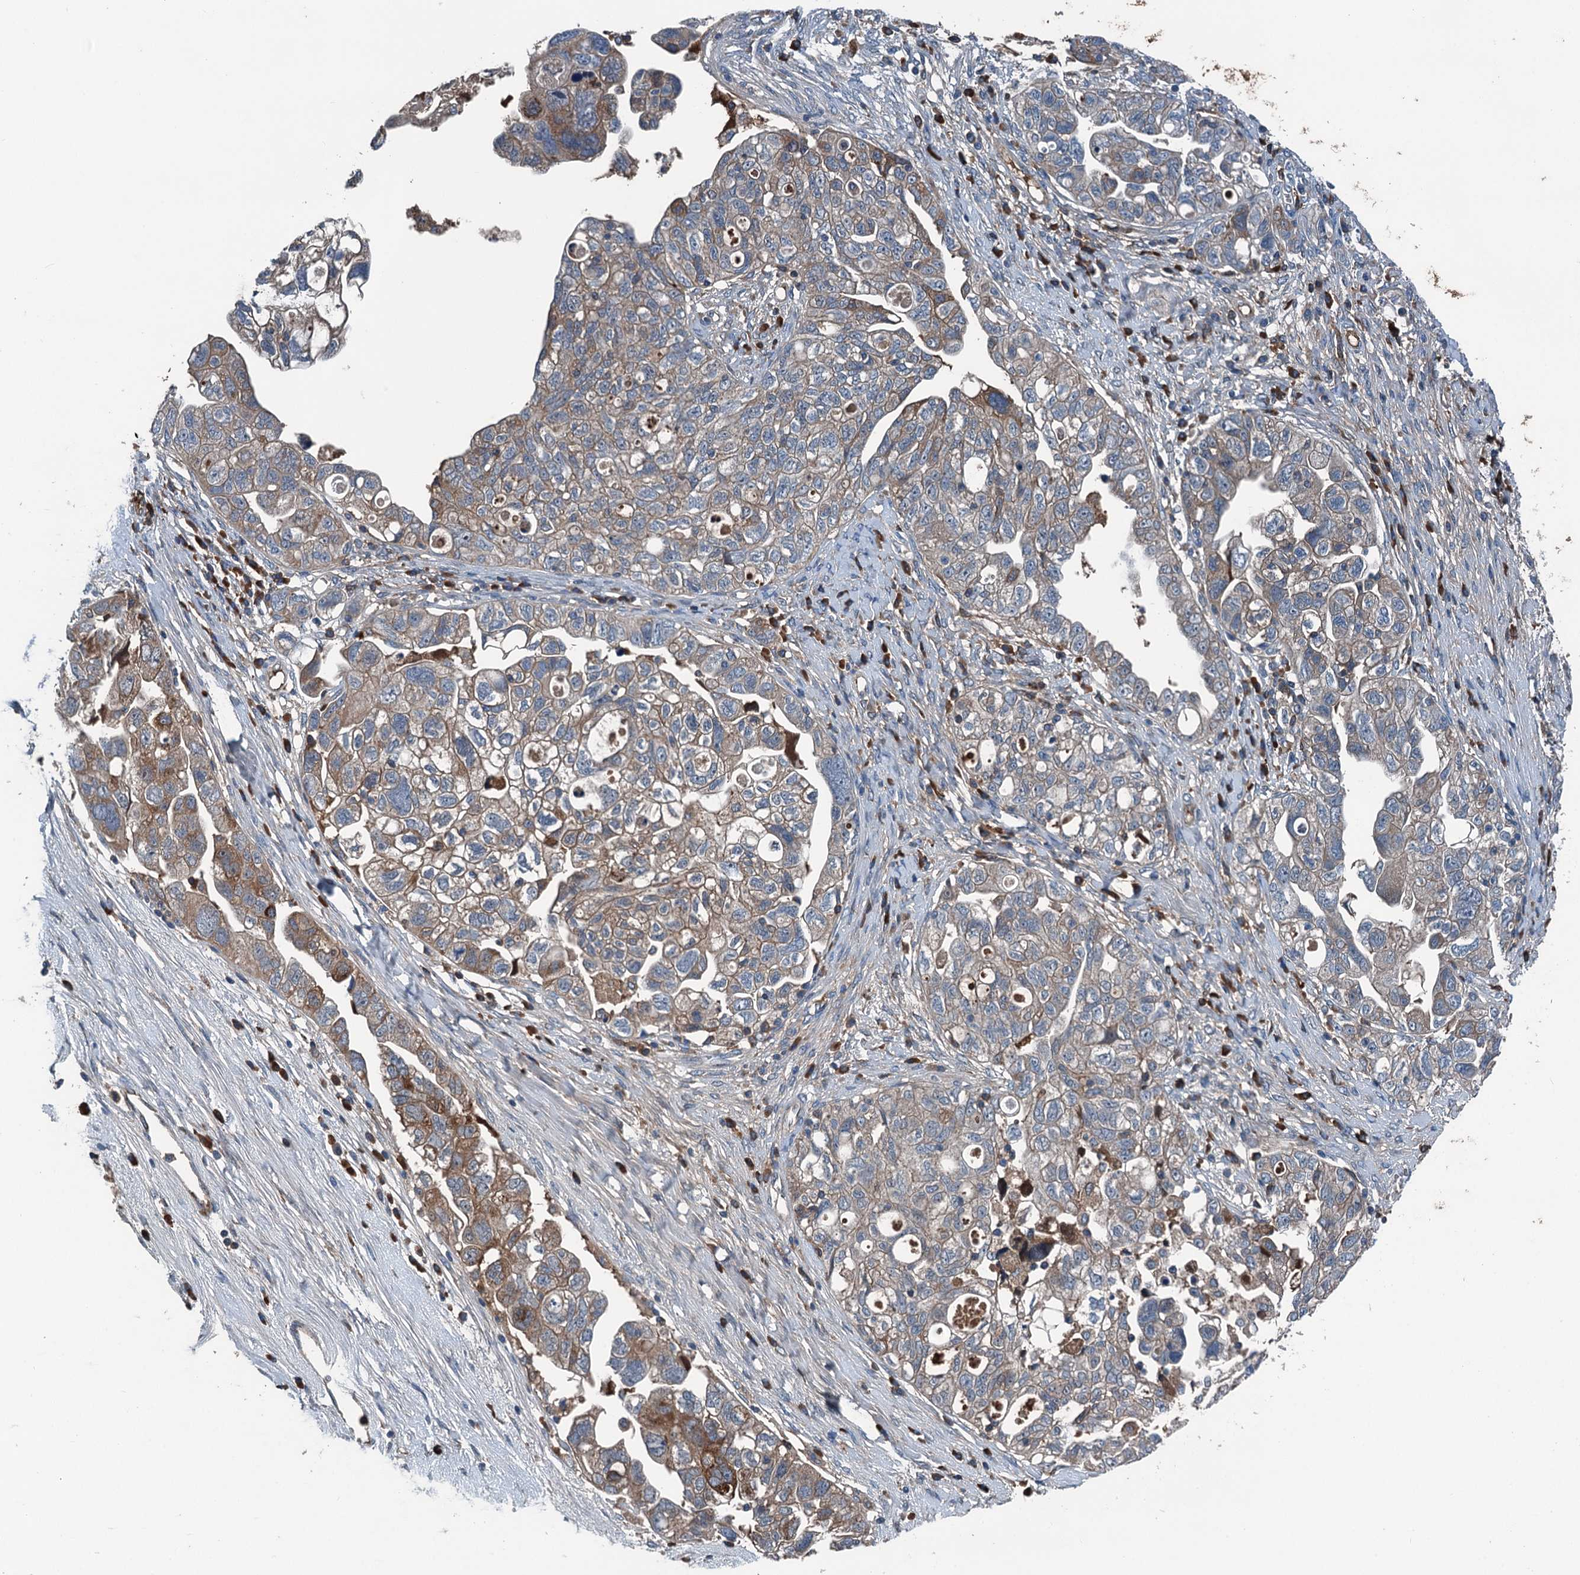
{"staining": {"intensity": "moderate", "quantity": "<25%", "location": "cytoplasmic/membranous"}, "tissue": "ovarian cancer", "cell_type": "Tumor cells", "image_type": "cancer", "snomed": [{"axis": "morphology", "description": "Carcinoma, NOS"}, {"axis": "morphology", "description": "Cystadenocarcinoma, serous, NOS"}, {"axis": "topography", "description": "Ovary"}], "caption": "Immunohistochemical staining of ovarian cancer (serous cystadenocarcinoma) shows low levels of moderate cytoplasmic/membranous positivity in about <25% of tumor cells. (DAB (3,3'-diaminobenzidine) IHC, brown staining for protein, blue staining for nuclei).", "gene": "PDSS1", "patient": {"sex": "female", "age": 69}}